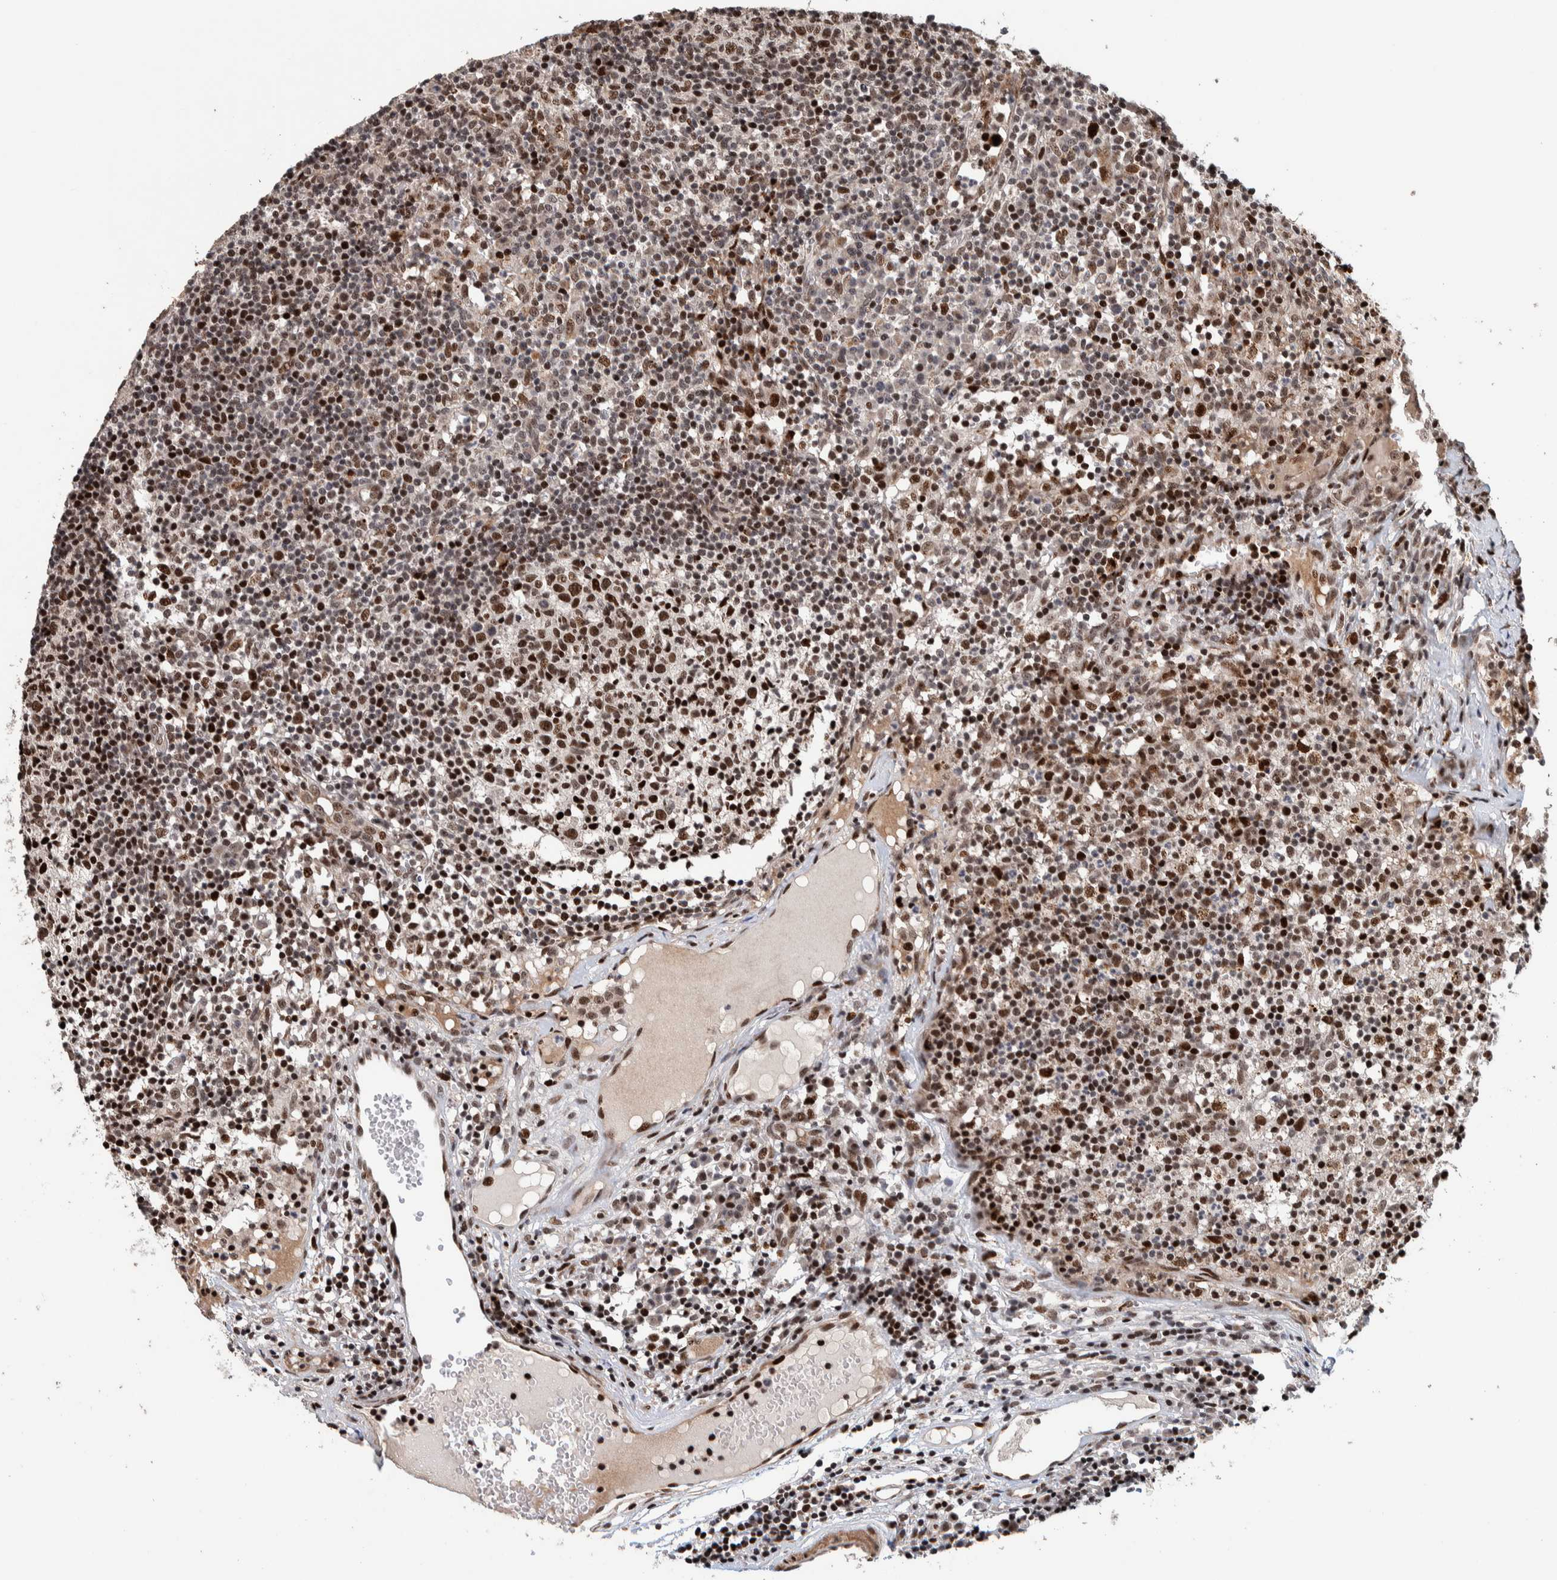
{"staining": {"intensity": "strong", "quantity": ">75%", "location": "nuclear"}, "tissue": "lymph node", "cell_type": "Germinal center cells", "image_type": "normal", "snomed": [{"axis": "morphology", "description": "Normal tissue, NOS"}, {"axis": "morphology", "description": "Inflammation, NOS"}, {"axis": "topography", "description": "Lymph node"}], "caption": "Human lymph node stained for a protein (brown) demonstrates strong nuclear positive staining in approximately >75% of germinal center cells.", "gene": "CHD4", "patient": {"sex": "male", "age": 55}}